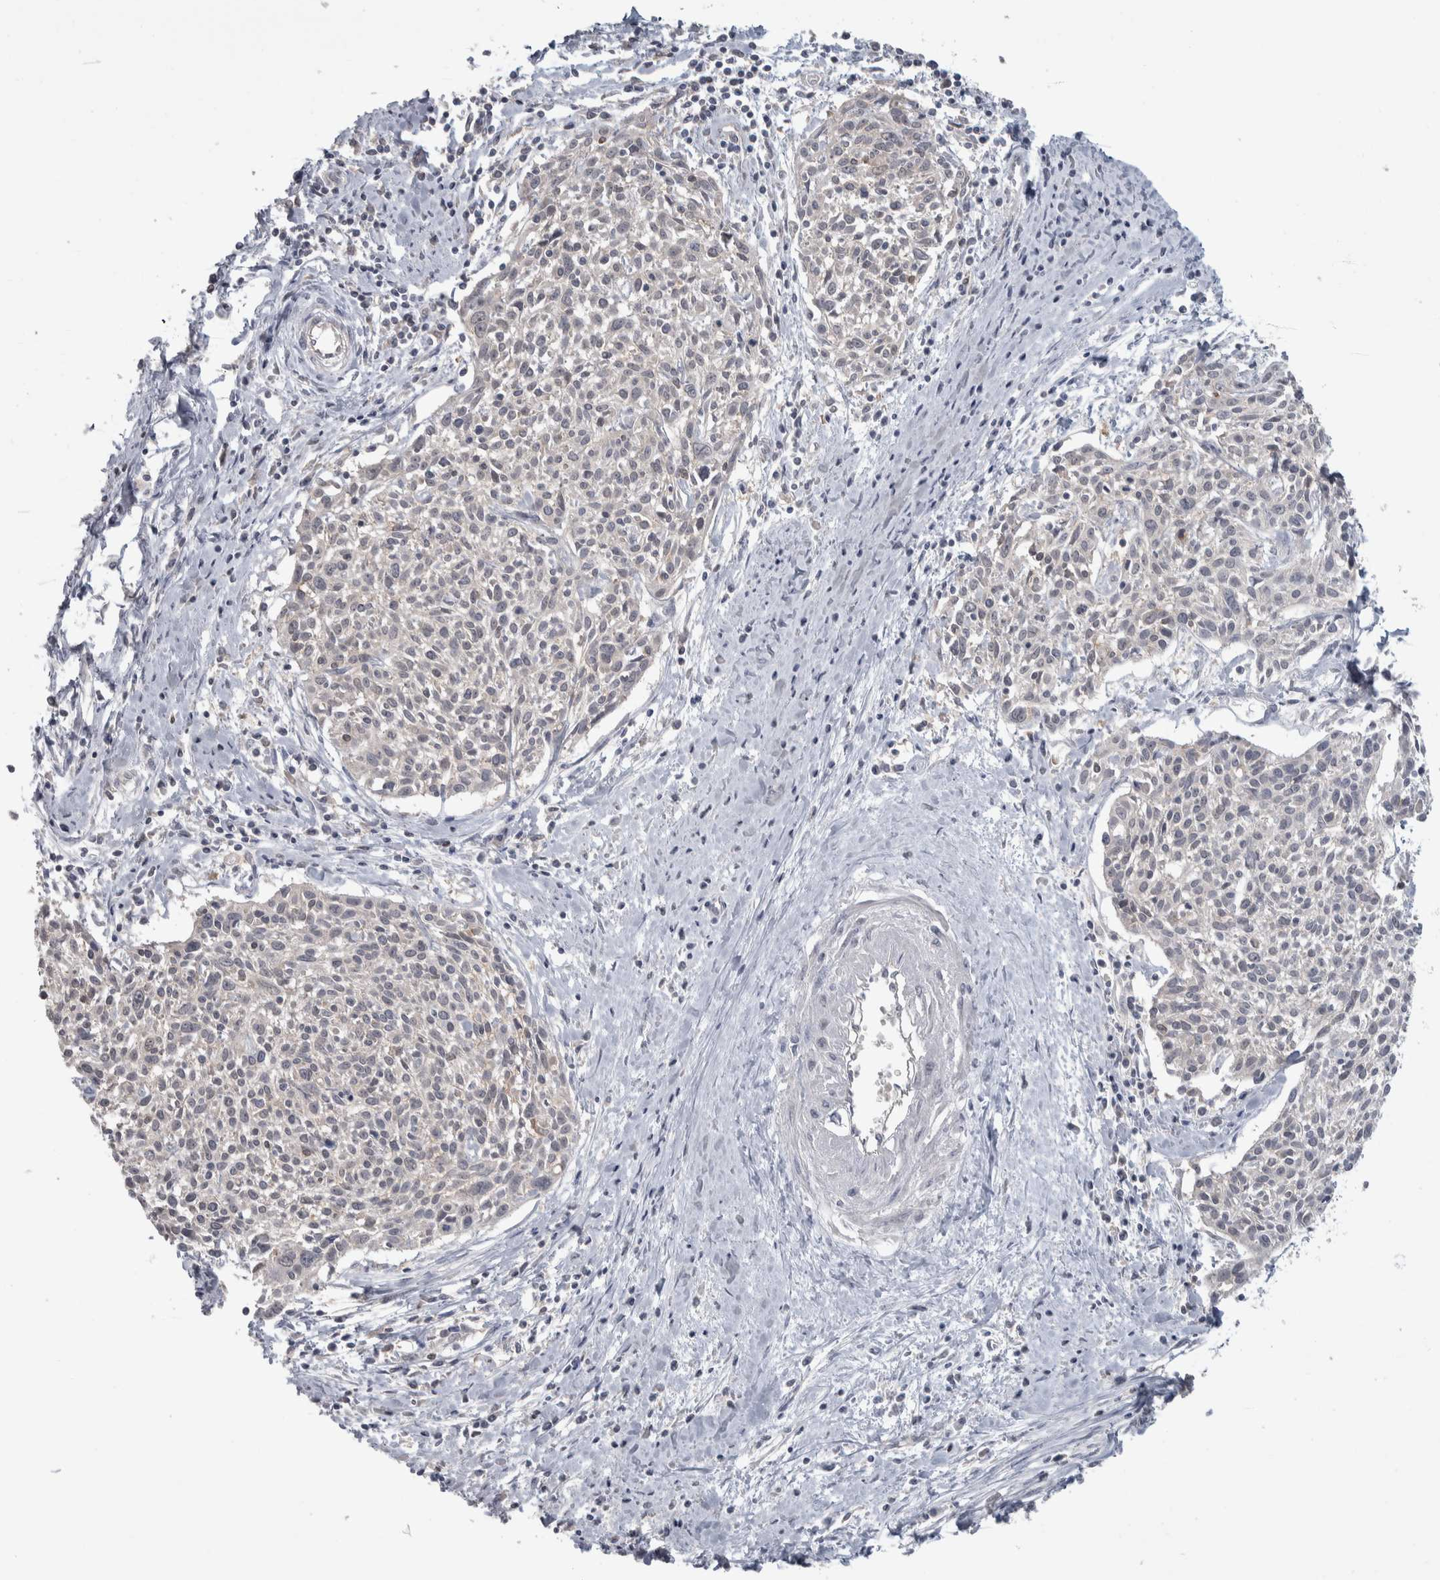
{"staining": {"intensity": "negative", "quantity": "none", "location": "none"}, "tissue": "cervical cancer", "cell_type": "Tumor cells", "image_type": "cancer", "snomed": [{"axis": "morphology", "description": "Squamous cell carcinoma, NOS"}, {"axis": "topography", "description": "Cervix"}], "caption": "This is an IHC photomicrograph of human cervical cancer. There is no staining in tumor cells.", "gene": "HTATIP2", "patient": {"sex": "female", "age": 51}}